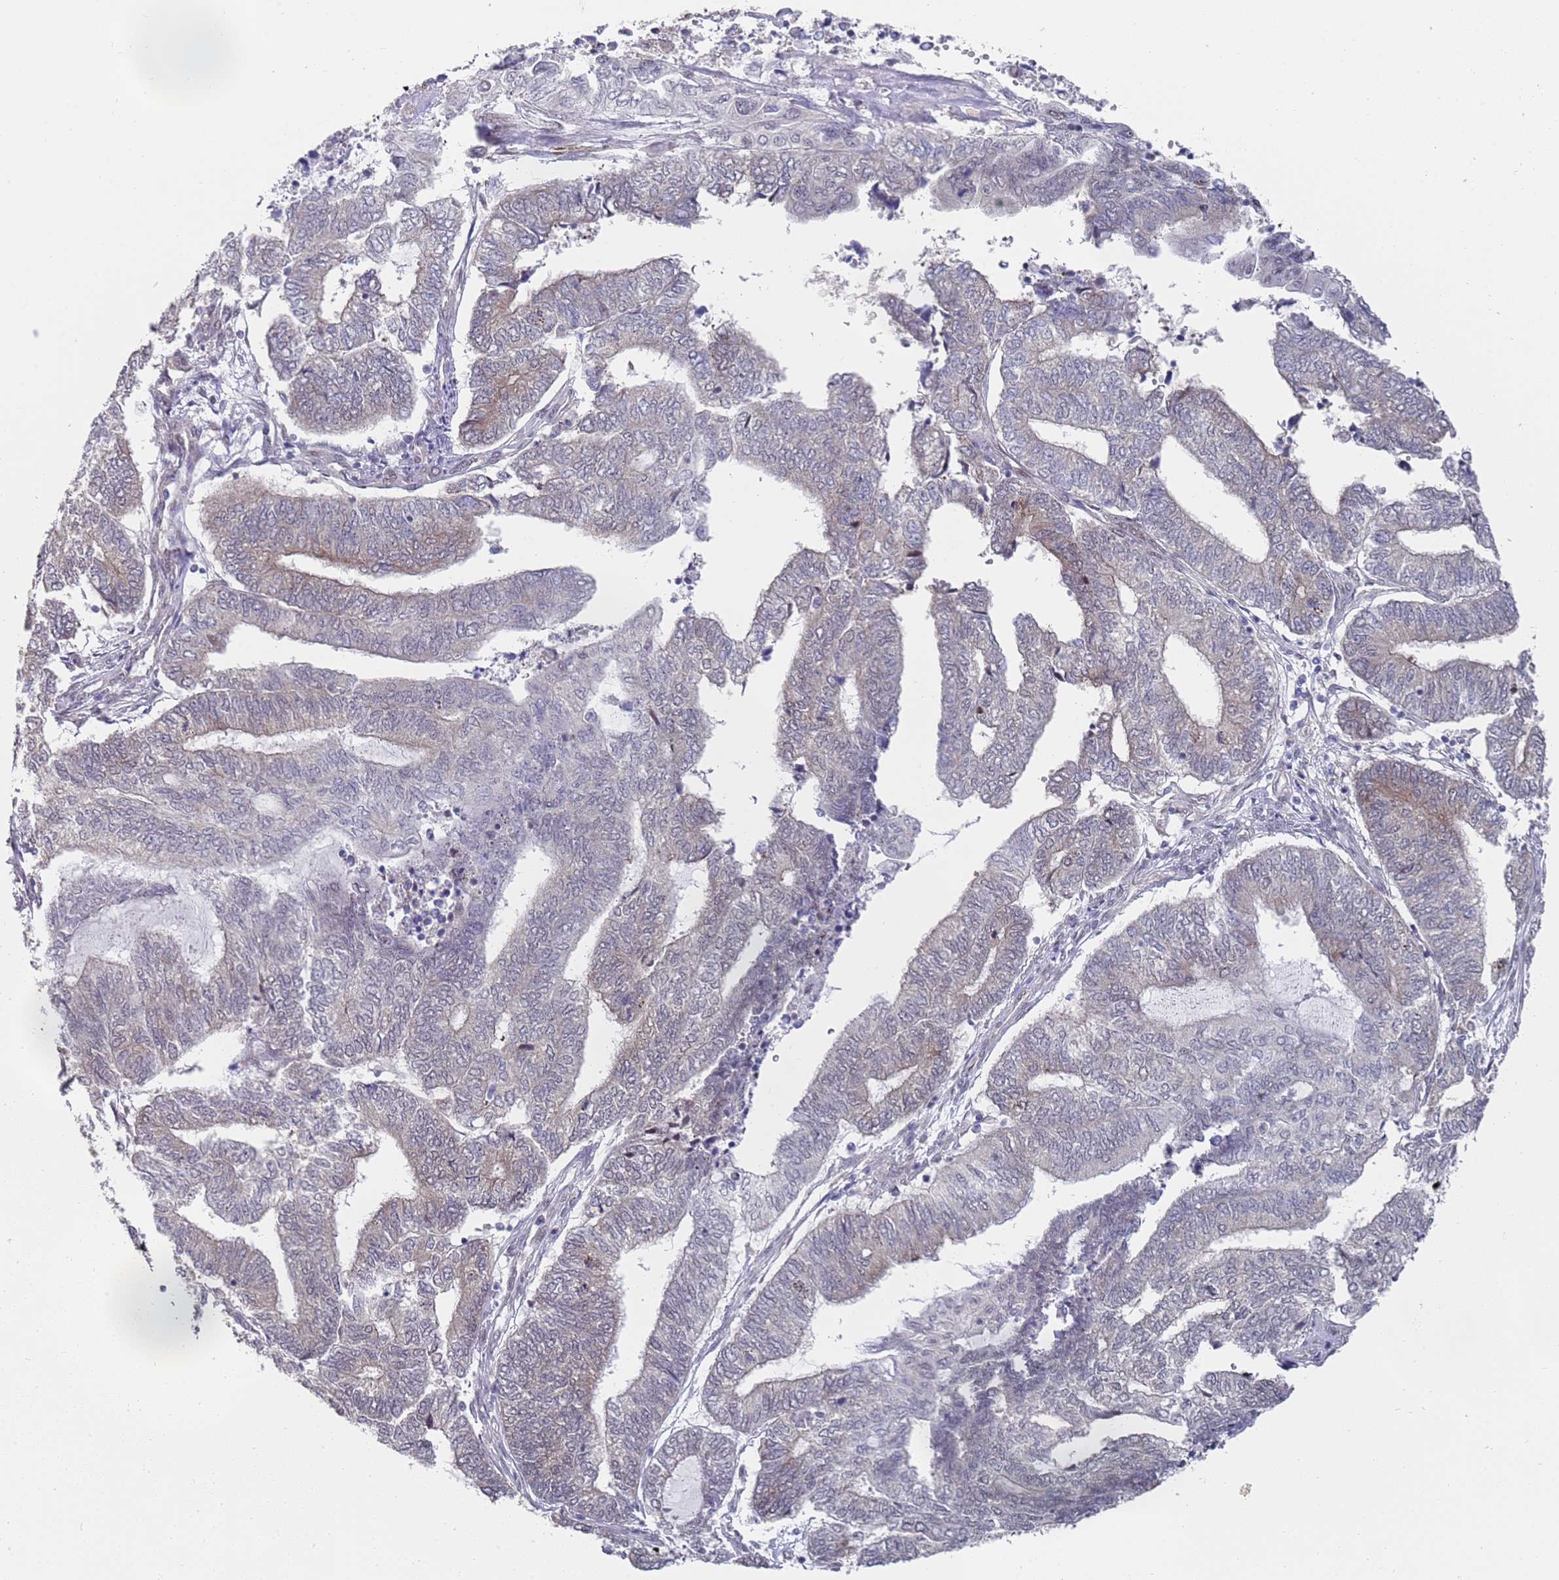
{"staining": {"intensity": "weak", "quantity": "<25%", "location": "cytoplasmic/membranous"}, "tissue": "endometrial cancer", "cell_type": "Tumor cells", "image_type": "cancer", "snomed": [{"axis": "morphology", "description": "Adenocarcinoma, NOS"}, {"axis": "topography", "description": "Uterus"}, {"axis": "topography", "description": "Endometrium"}], "caption": "High magnification brightfield microscopy of adenocarcinoma (endometrial) stained with DAB (3,3'-diaminobenzidine) (brown) and counterstained with hematoxylin (blue): tumor cells show no significant expression.", "gene": "COPS6", "patient": {"sex": "female", "age": 70}}